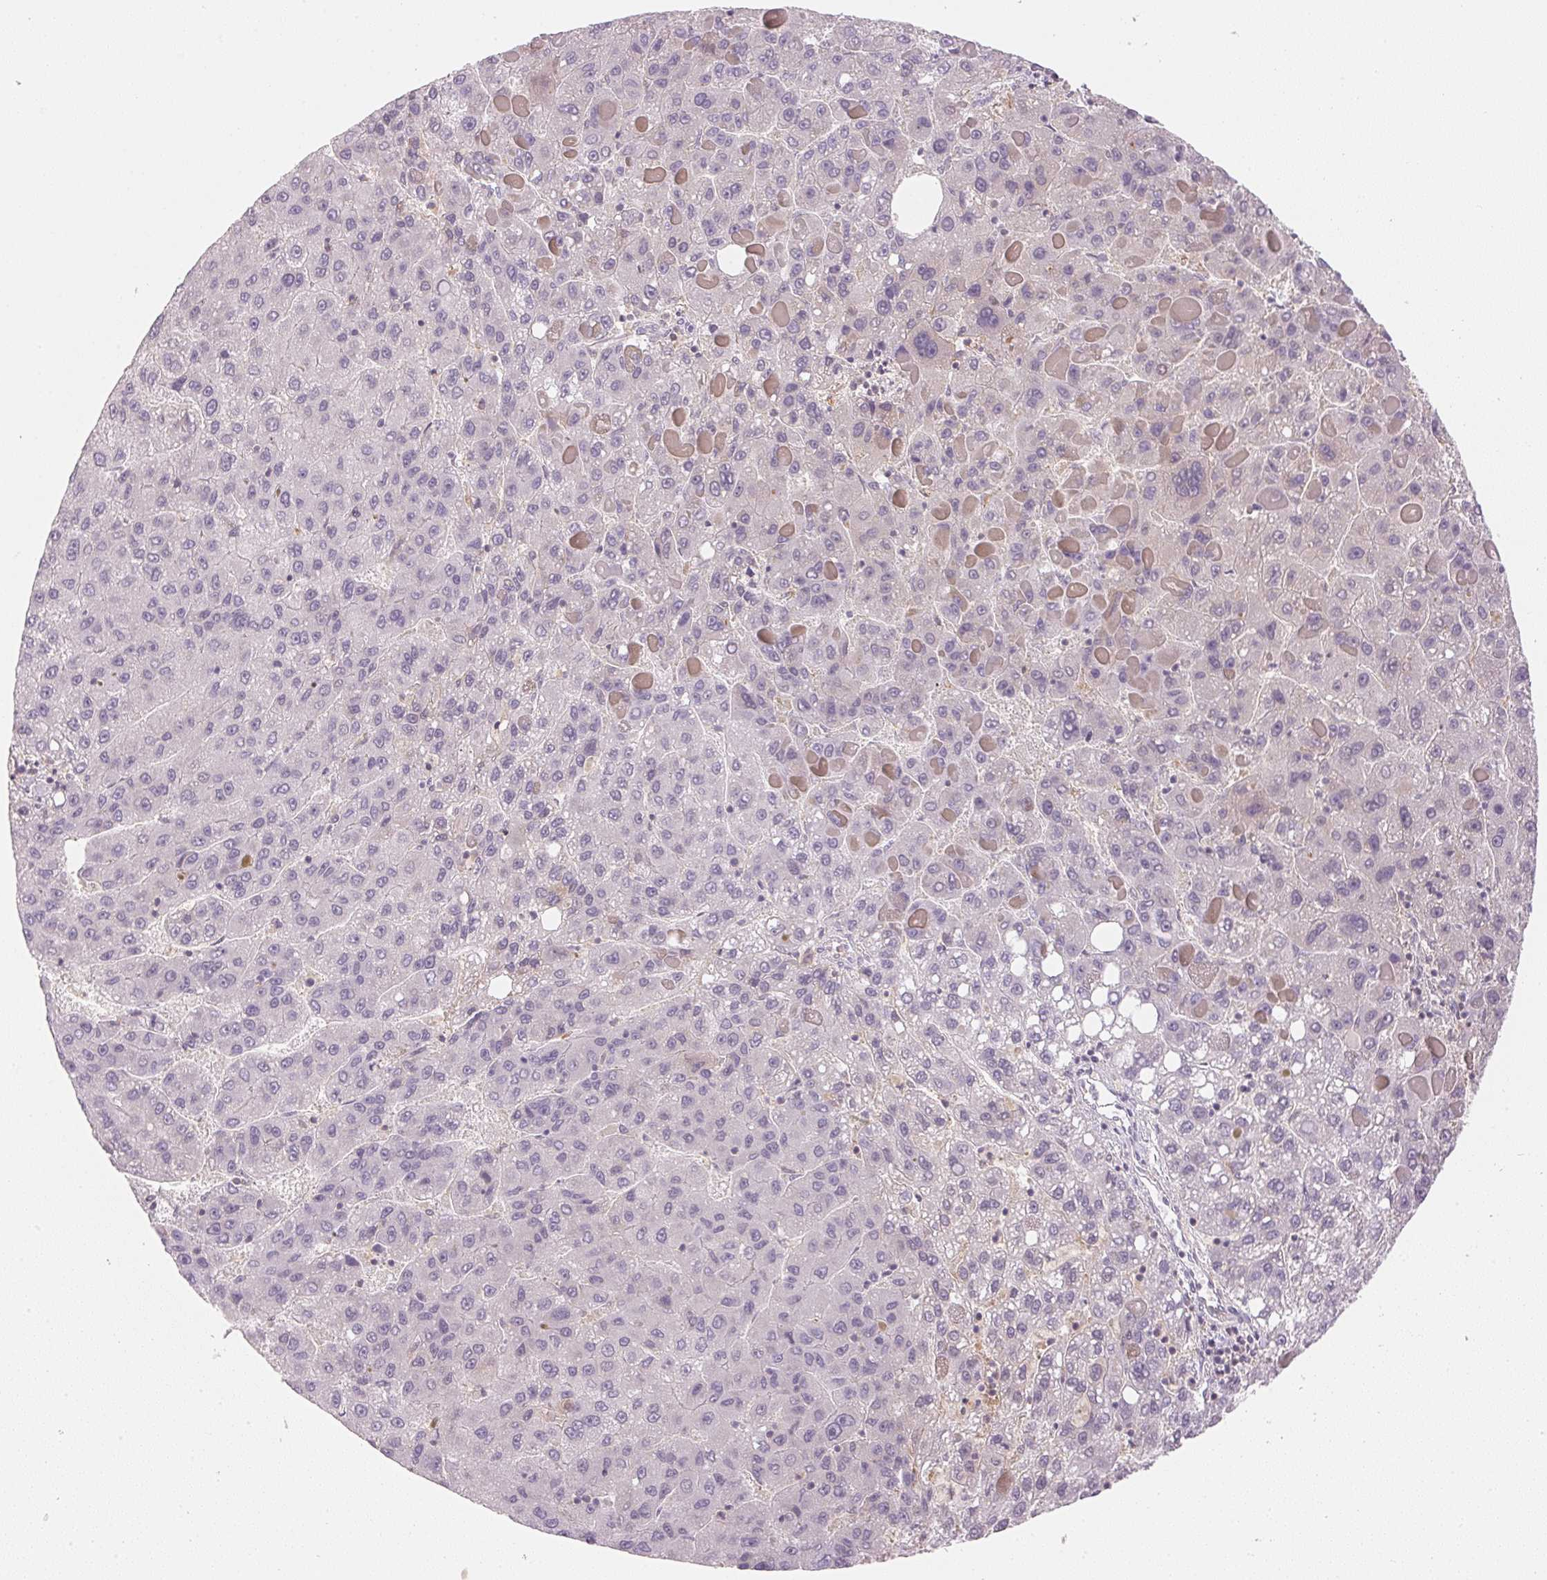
{"staining": {"intensity": "negative", "quantity": "none", "location": "none"}, "tissue": "liver cancer", "cell_type": "Tumor cells", "image_type": "cancer", "snomed": [{"axis": "morphology", "description": "Carcinoma, Hepatocellular, NOS"}, {"axis": "topography", "description": "Liver"}], "caption": "An image of liver cancer (hepatocellular carcinoma) stained for a protein displays no brown staining in tumor cells.", "gene": "KPRP", "patient": {"sex": "female", "age": 82}}